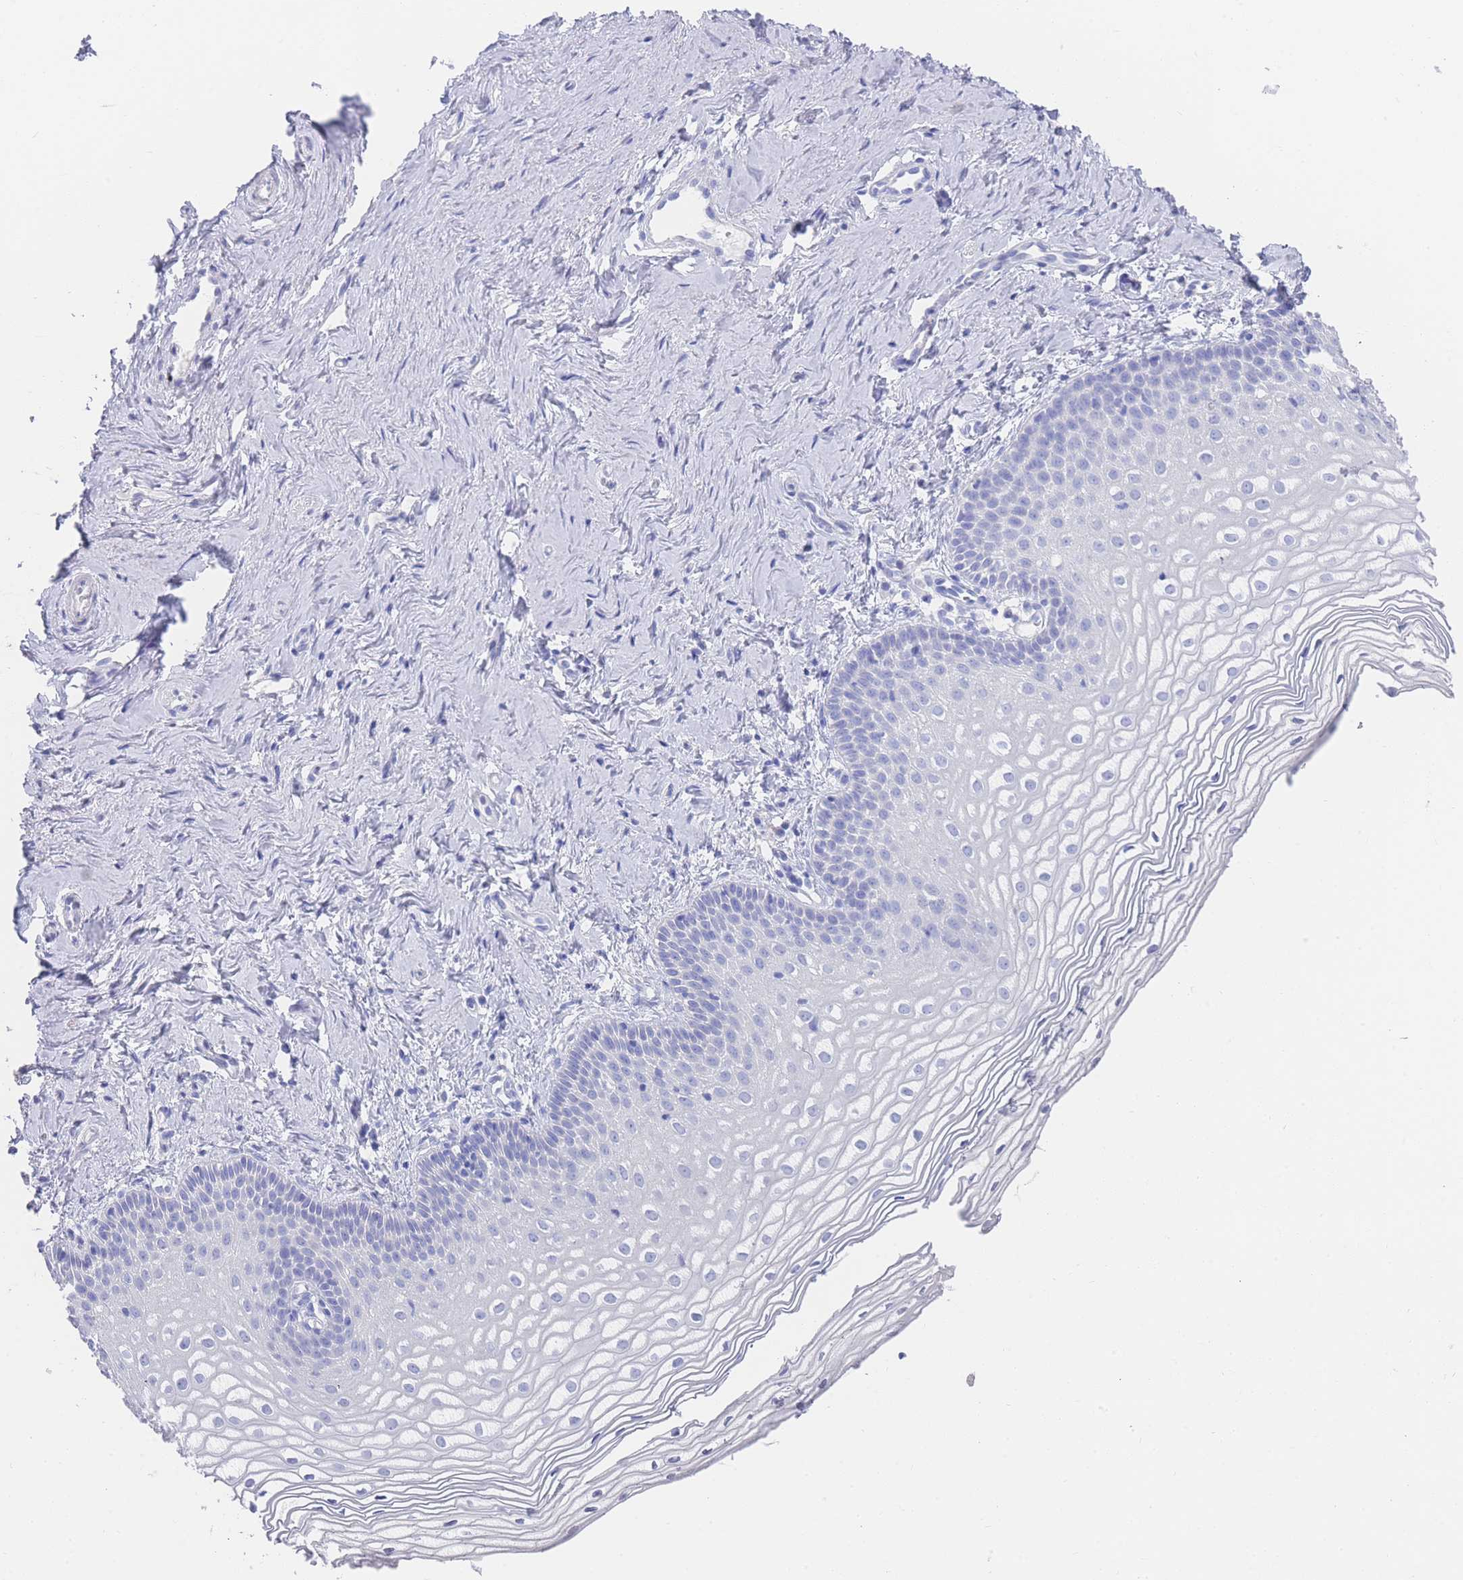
{"staining": {"intensity": "negative", "quantity": "none", "location": "none"}, "tissue": "vagina", "cell_type": "Squamous epithelial cells", "image_type": "normal", "snomed": [{"axis": "morphology", "description": "Normal tissue, NOS"}, {"axis": "topography", "description": "Vagina"}], "caption": "Immunohistochemistry histopathology image of normal human vagina stained for a protein (brown), which reveals no expression in squamous epithelial cells. (DAB (3,3'-diaminobenzidine) immunohistochemistry visualized using brightfield microscopy, high magnification).", "gene": "LRRC37A2", "patient": {"sex": "female", "age": 56}}